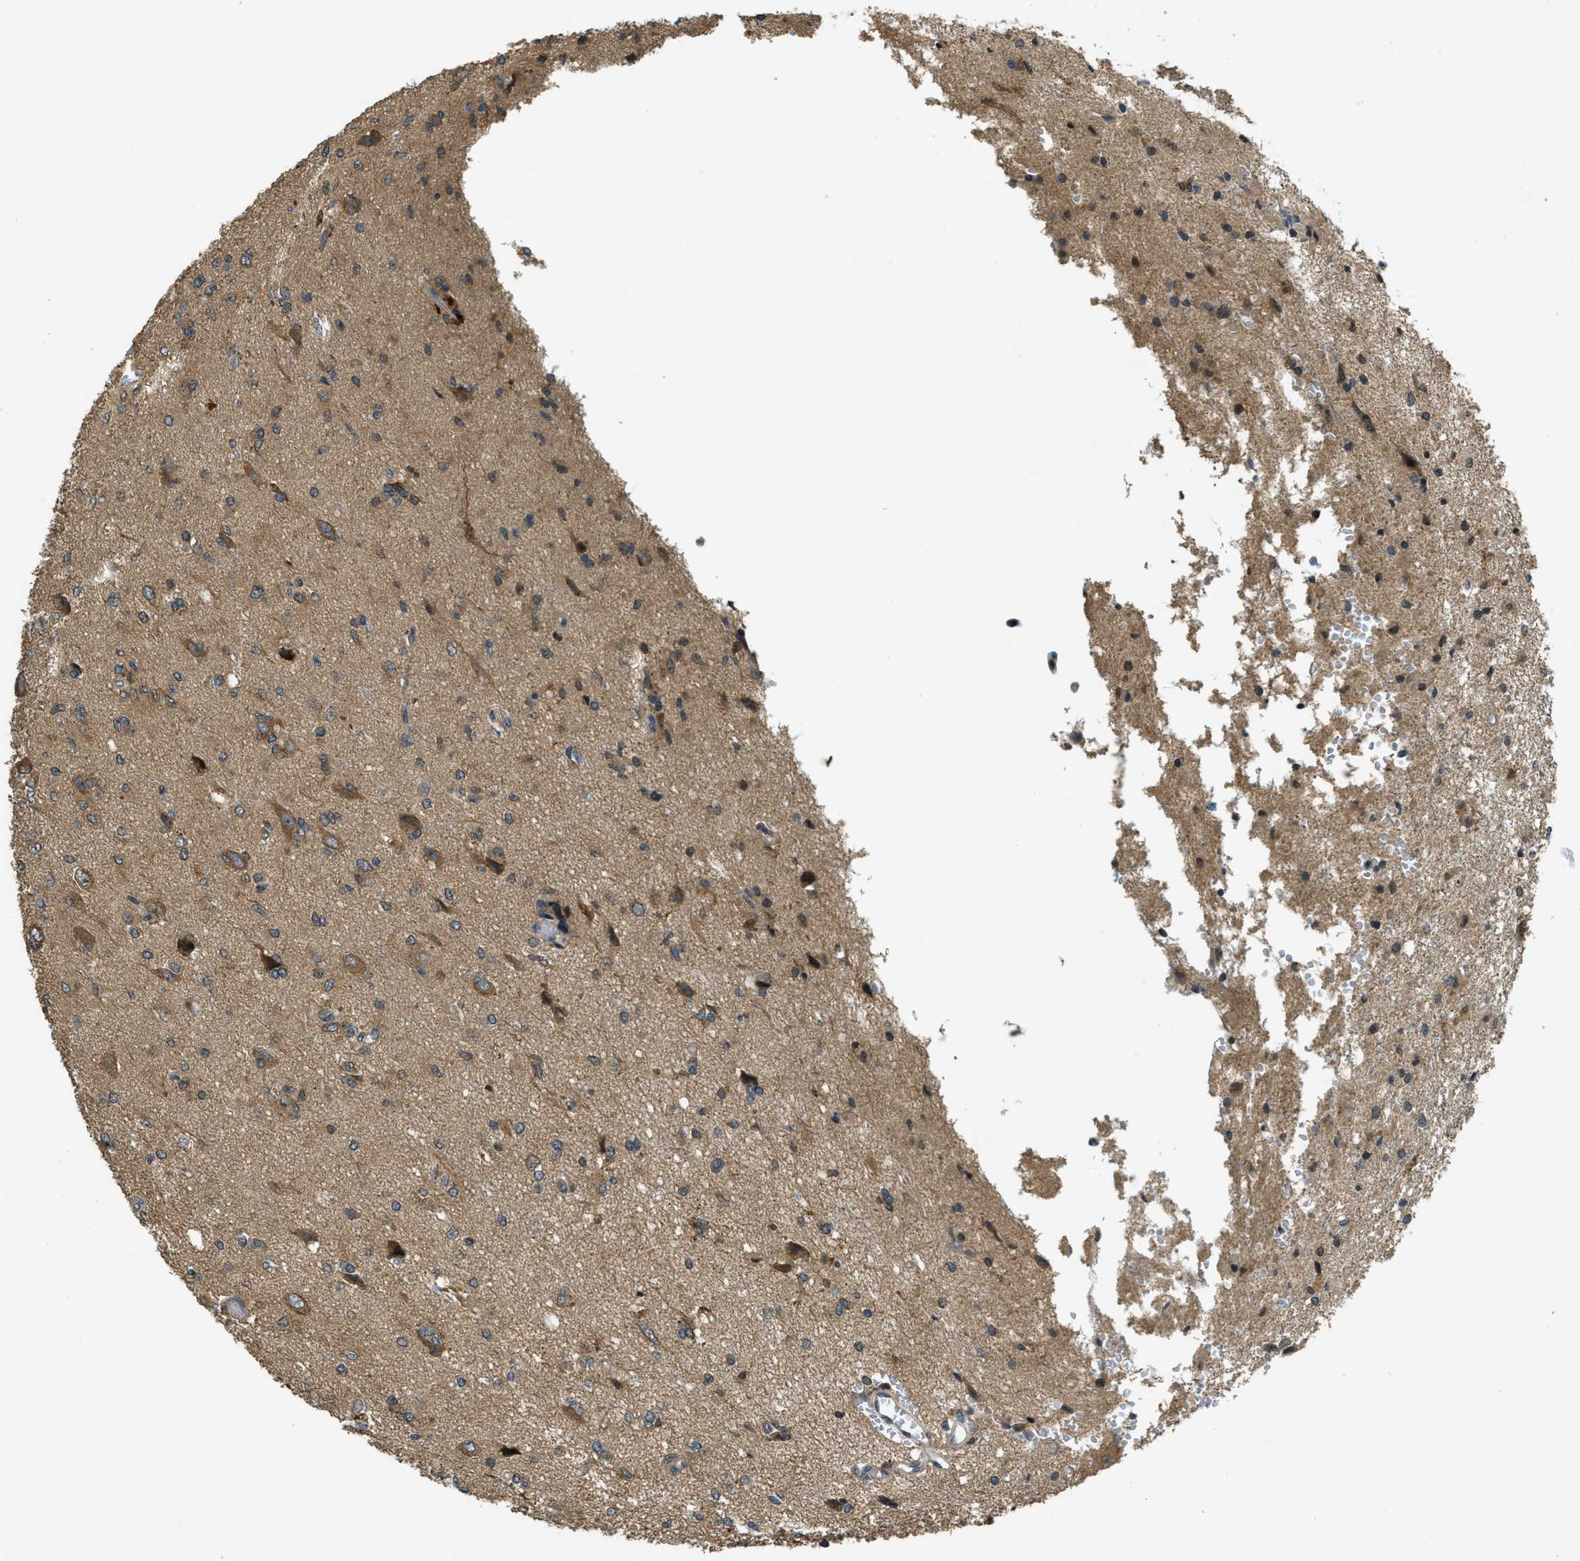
{"staining": {"intensity": "moderate", "quantity": ">75%", "location": "cytoplasmic/membranous"}, "tissue": "glioma", "cell_type": "Tumor cells", "image_type": "cancer", "snomed": [{"axis": "morphology", "description": "Glioma, malignant, High grade"}, {"axis": "topography", "description": "Brain"}], "caption": "A photomicrograph of glioma stained for a protein exhibits moderate cytoplasmic/membranous brown staining in tumor cells.", "gene": "CDKN2C", "patient": {"sex": "female", "age": 59}}